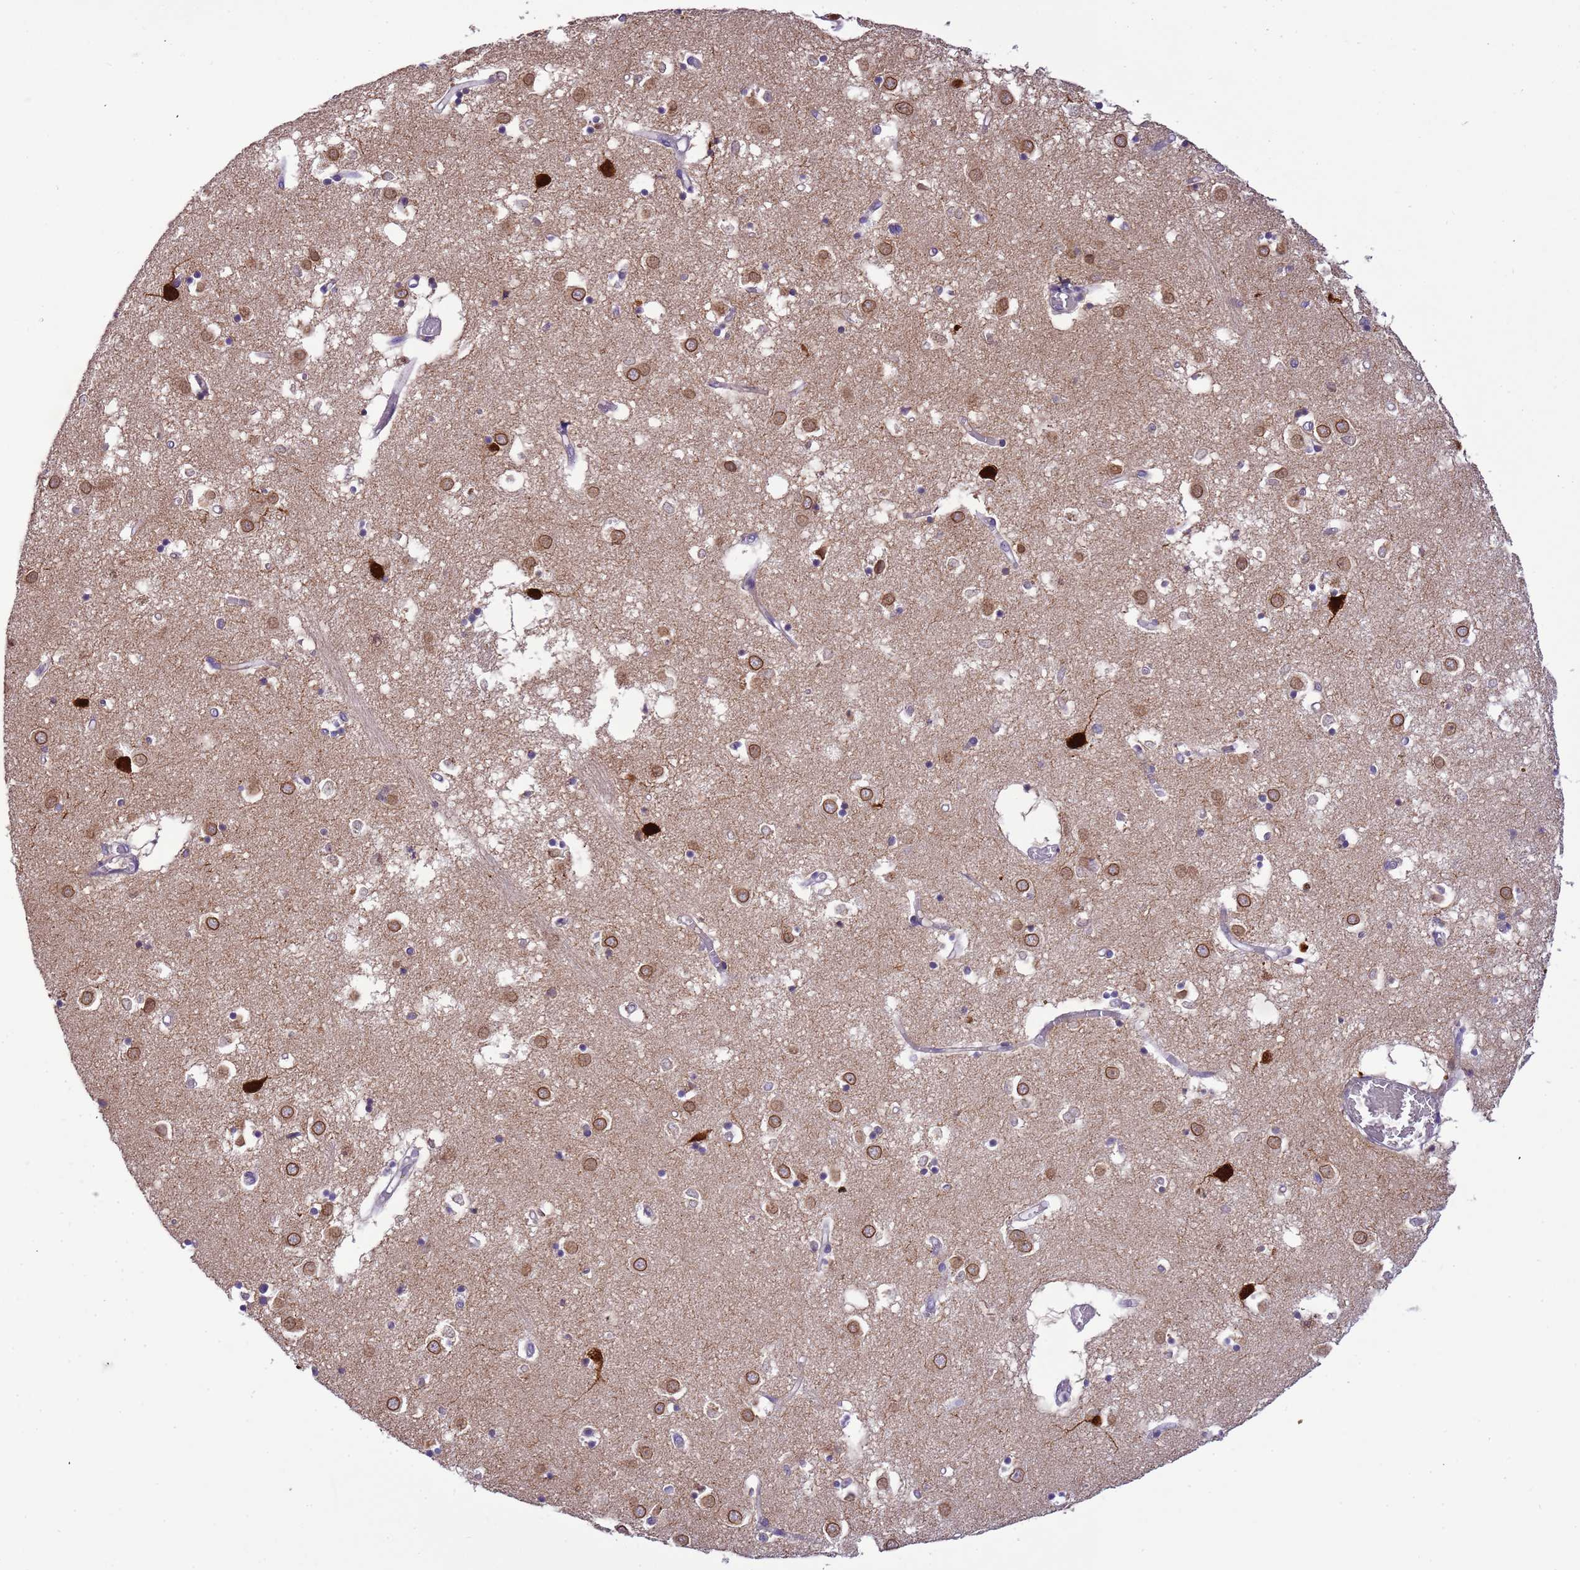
{"staining": {"intensity": "negative", "quantity": "none", "location": "none"}, "tissue": "caudate", "cell_type": "Glial cells", "image_type": "normal", "snomed": [{"axis": "morphology", "description": "Normal tissue, NOS"}, {"axis": "topography", "description": "Lateral ventricle wall"}], "caption": "Immunohistochemistry (IHC) histopathology image of unremarkable caudate: caudate stained with DAB (3,3'-diaminobenzidine) displays no significant protein expression in glial cells. The staining is performed using DAB brown chromogen with nuclei counter-stained in using hematoxylin.", "gene": "PLCXD3", "patient": {"sex": "male", "age": 70}}